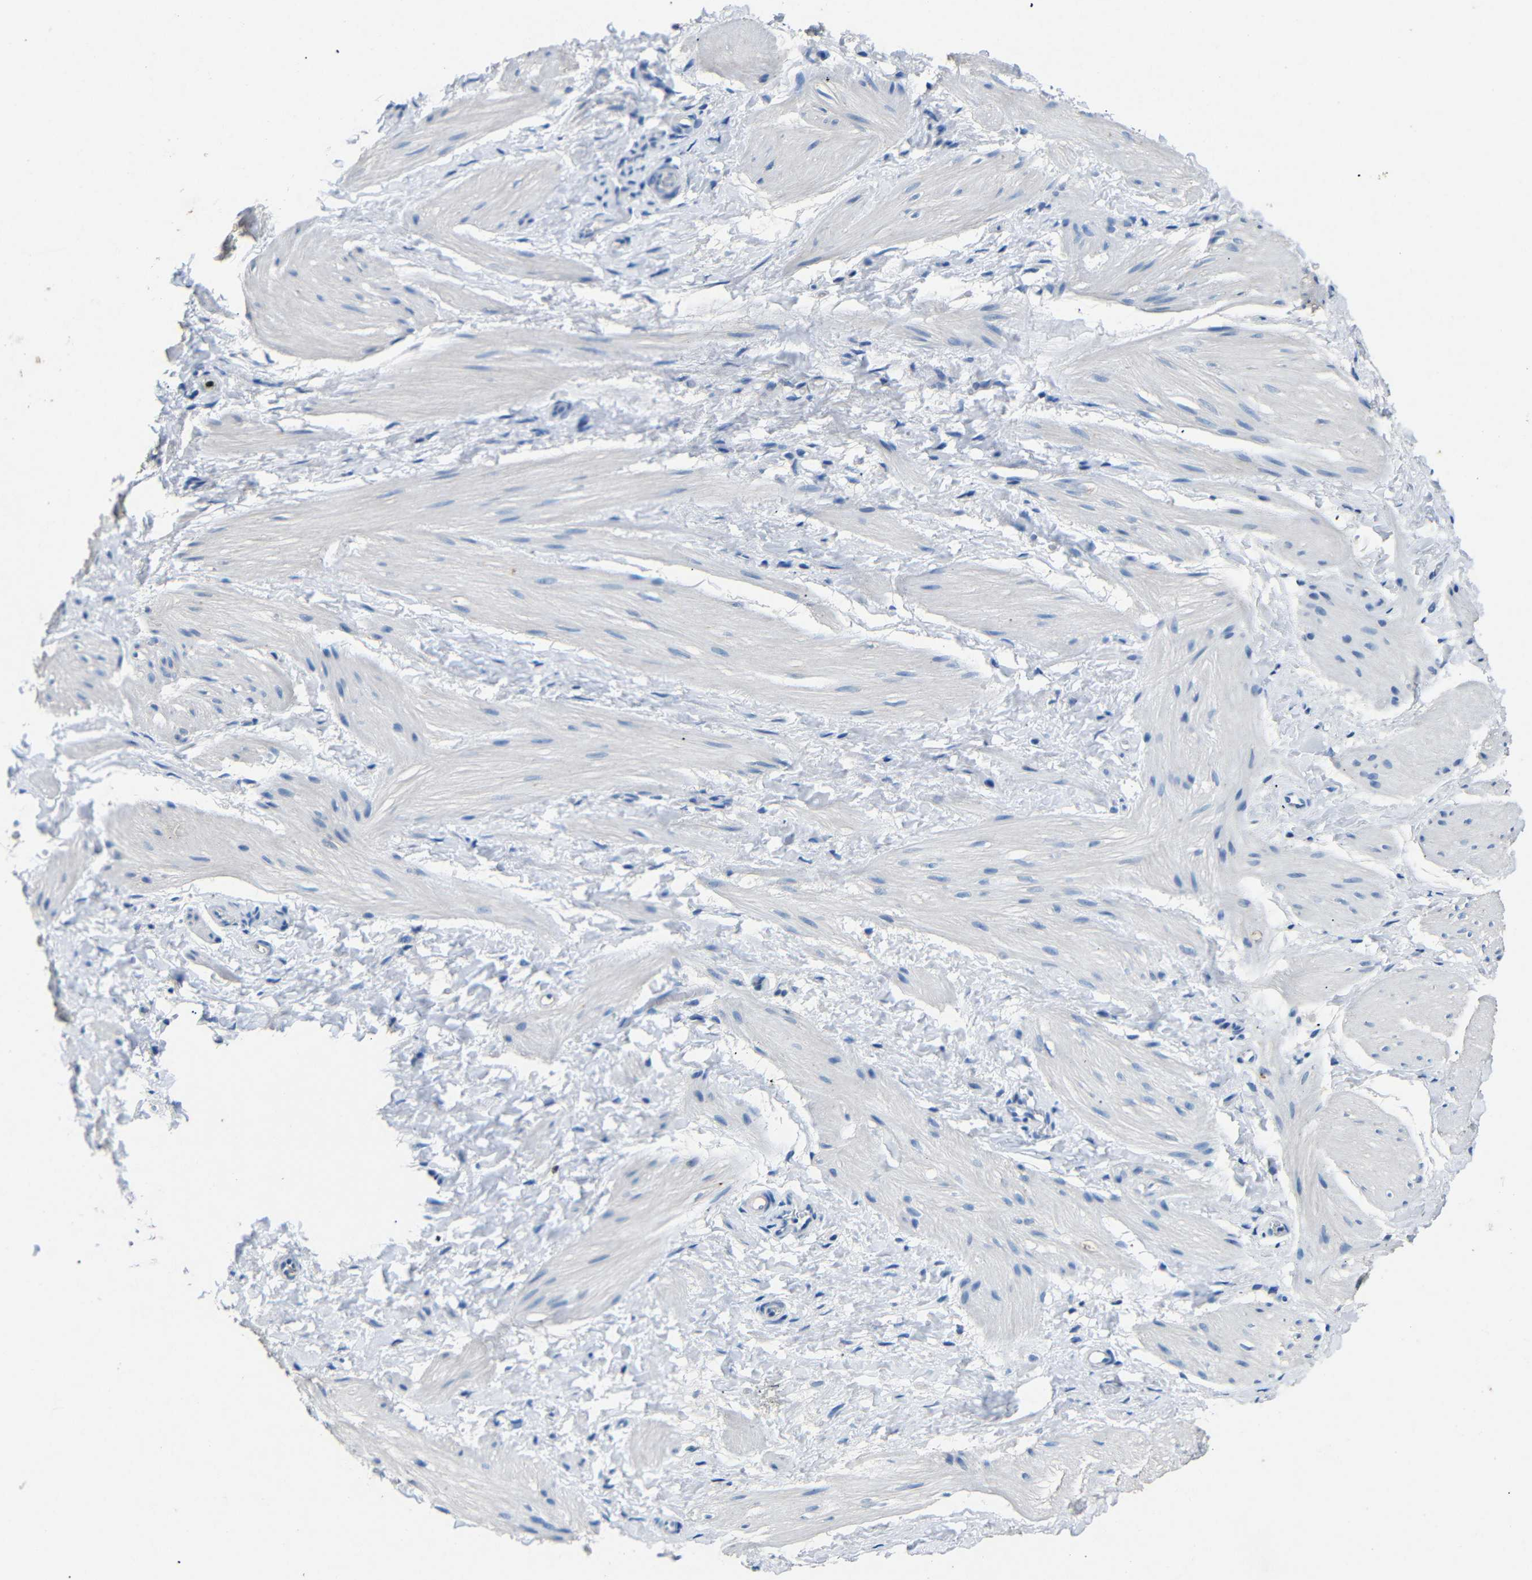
{"staining": {"intensity": "negative", "quantity": "none", "location": "none"}, "tissue": "smooth muscle", "cell_type": "Smooth muscle cells", "image_type": "normal", "snomed": [{"axis": "morphology", "description": "Normal tissue, NOS"}, {"axis": "topography", "description": "Smooth muscle"}], "caption": "DAB (3,3'-diaminobenzidine) immunohistochemical staining of unremarkable human smooth muscle exhibits no significant expression in smooth muscle cells.", "gene": "INCENP", "patient": {"sex": "male", "age": 16}}